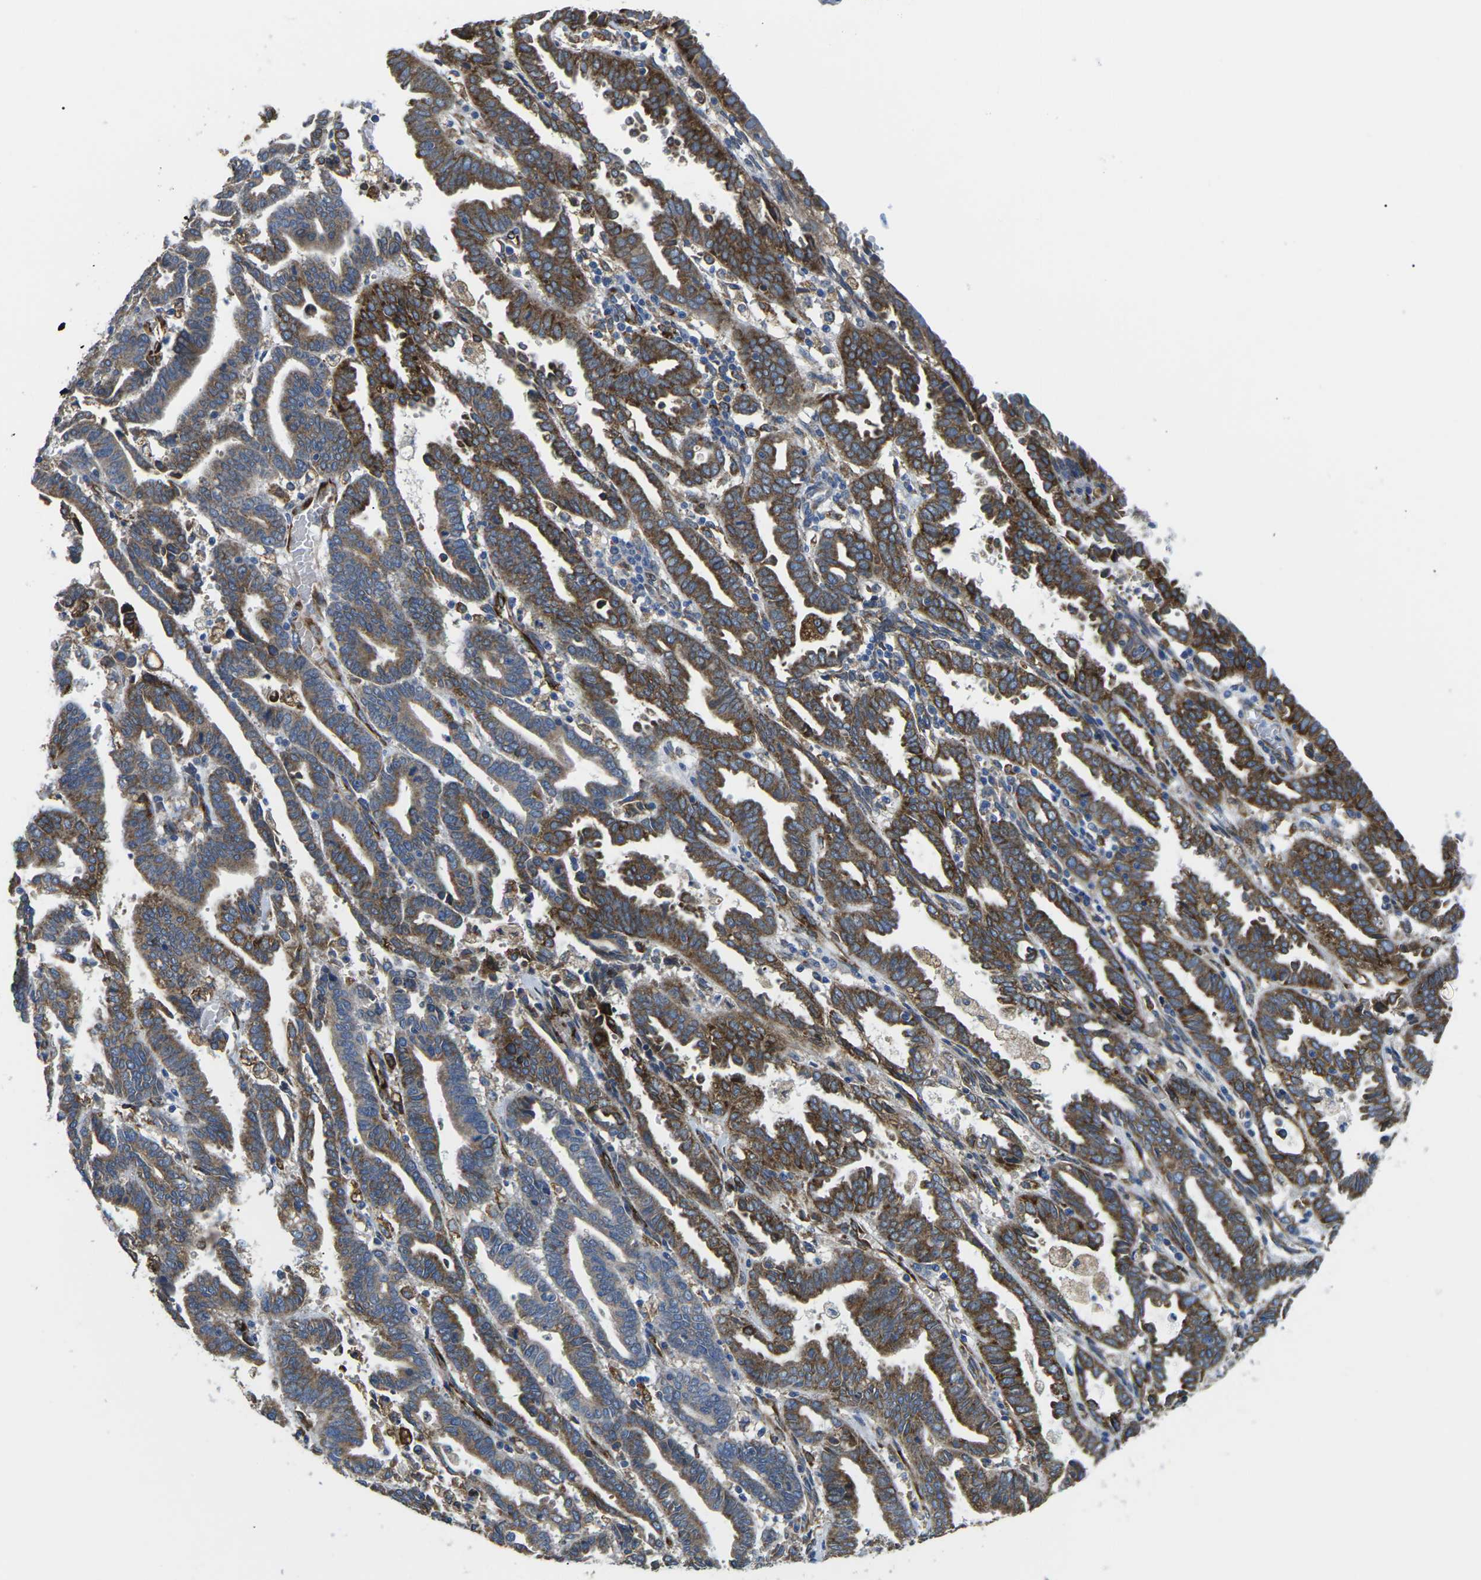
{"staining": {"intensity": "moderate", "quantity": "25%-75%", "location": "cytoplasmic/membranous"}, "tissue": "endometrial cancer", "cell_type": "Tumor cells", "image_type": "cancer", "snomed": [{"axis": "morphology", "description": "Adenocarcinoma, NOS"}, {"axis": "topography", "description": "Uterus"}], "caption": "DAB immunohistochemical staining of human endometrial adenocarcinoma reveals moderate cytoplasmic/membranous protein staining in approximately 25%-75% of tumor cells. The protein is shown in brown color, while the nuclei are stained blue.", "gene": "PDZD8", "patient": {"sex": "female", "age": 83}}